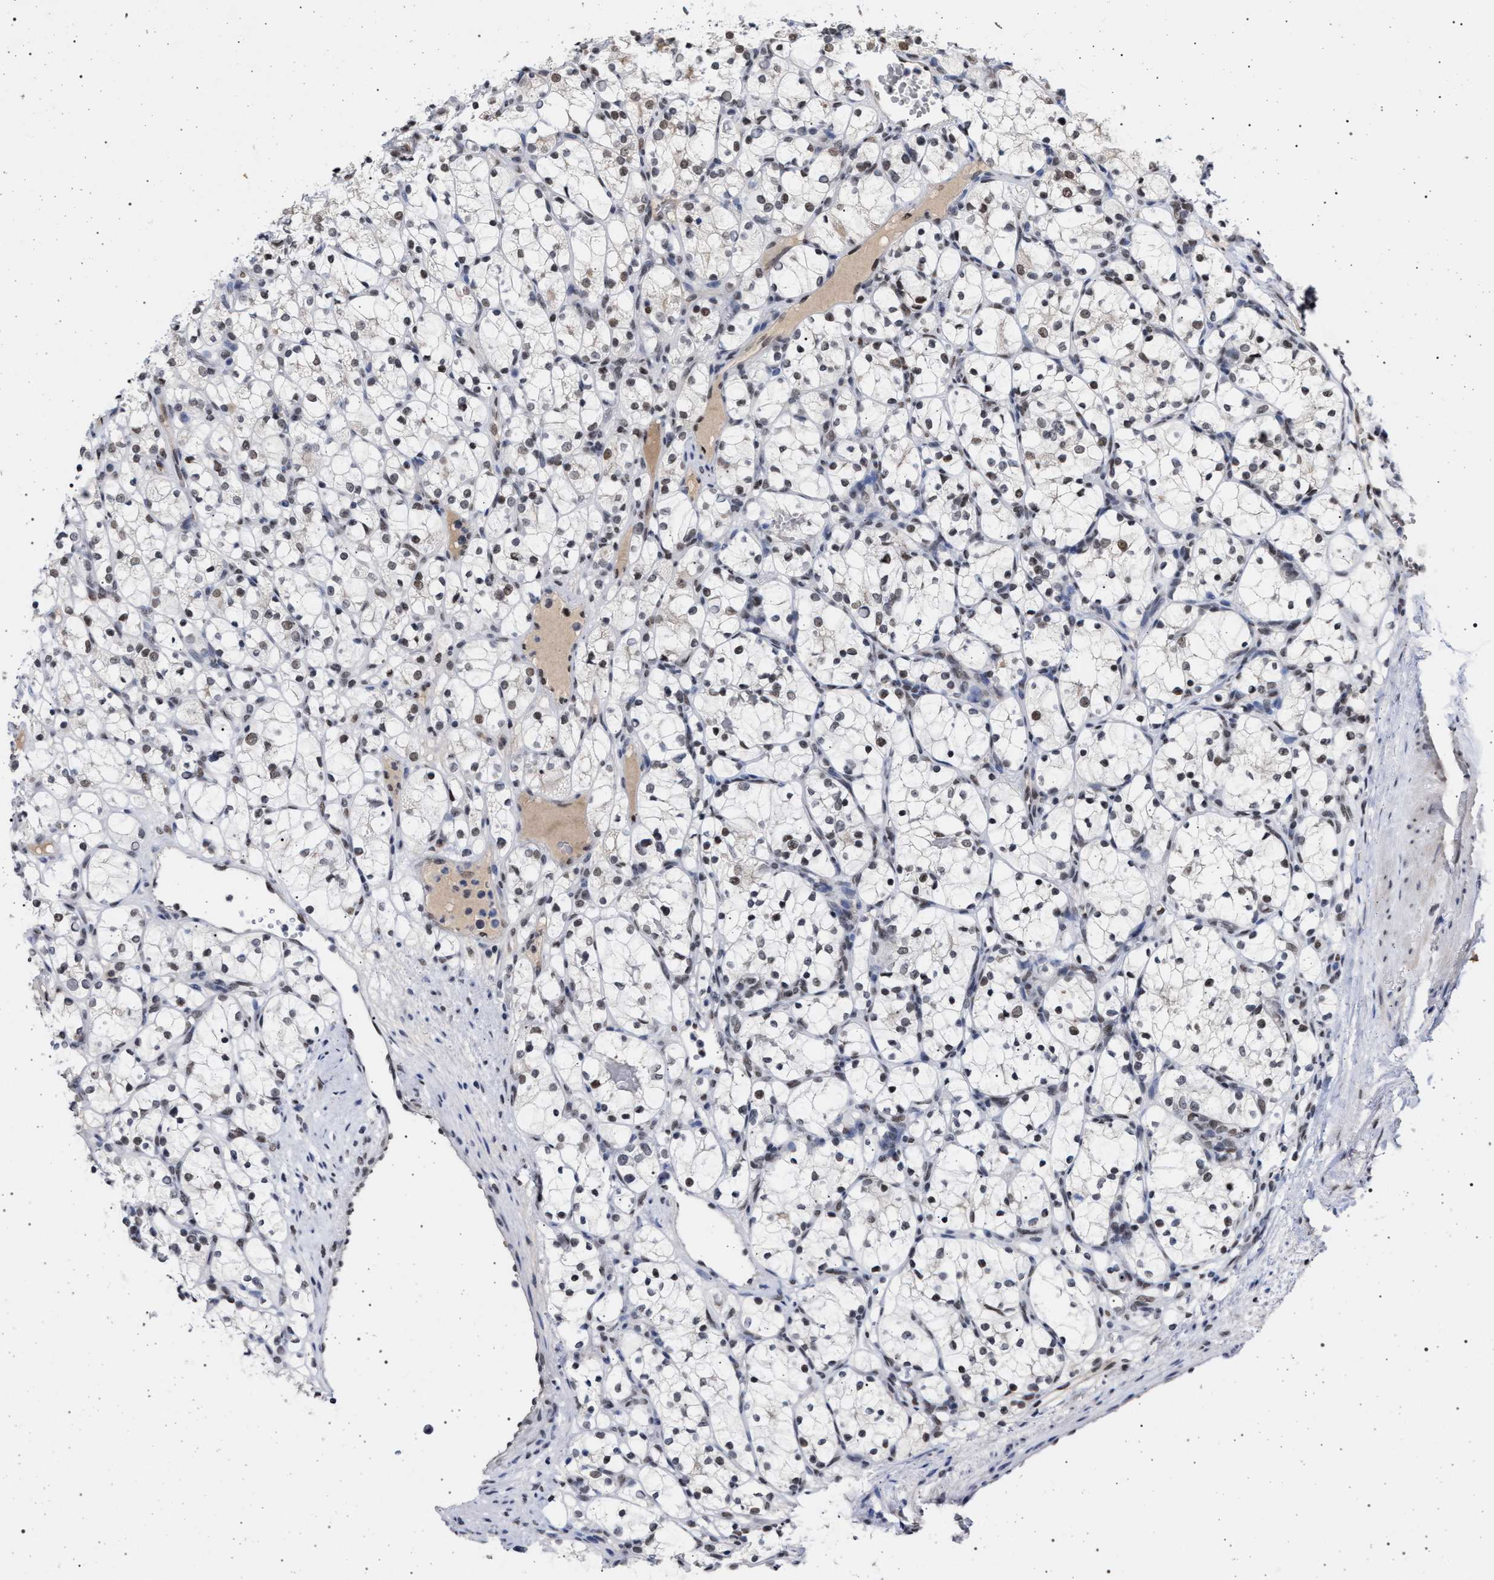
{"staining": {"intensity": "weak", "quantity": ">75%", "location": "nuclear"}, "tissue": "renal cancer", "cell_type": "Tumor cells", "image_type": "cancer", "snomed": [{"axis": "morphology", "description": "Adenocarcinoma, NOS"}, {"axis": "topography", "description": "Kidney"}], "caption": "Immunohistochemistry (IHC) of renal cancer (adenocarcinoma) exhibits low levels of weak nuclear positivity in approximately >75% of tumor cells.", "gene": "PHF12", "patient": {"sex": "female", "age": 69}}